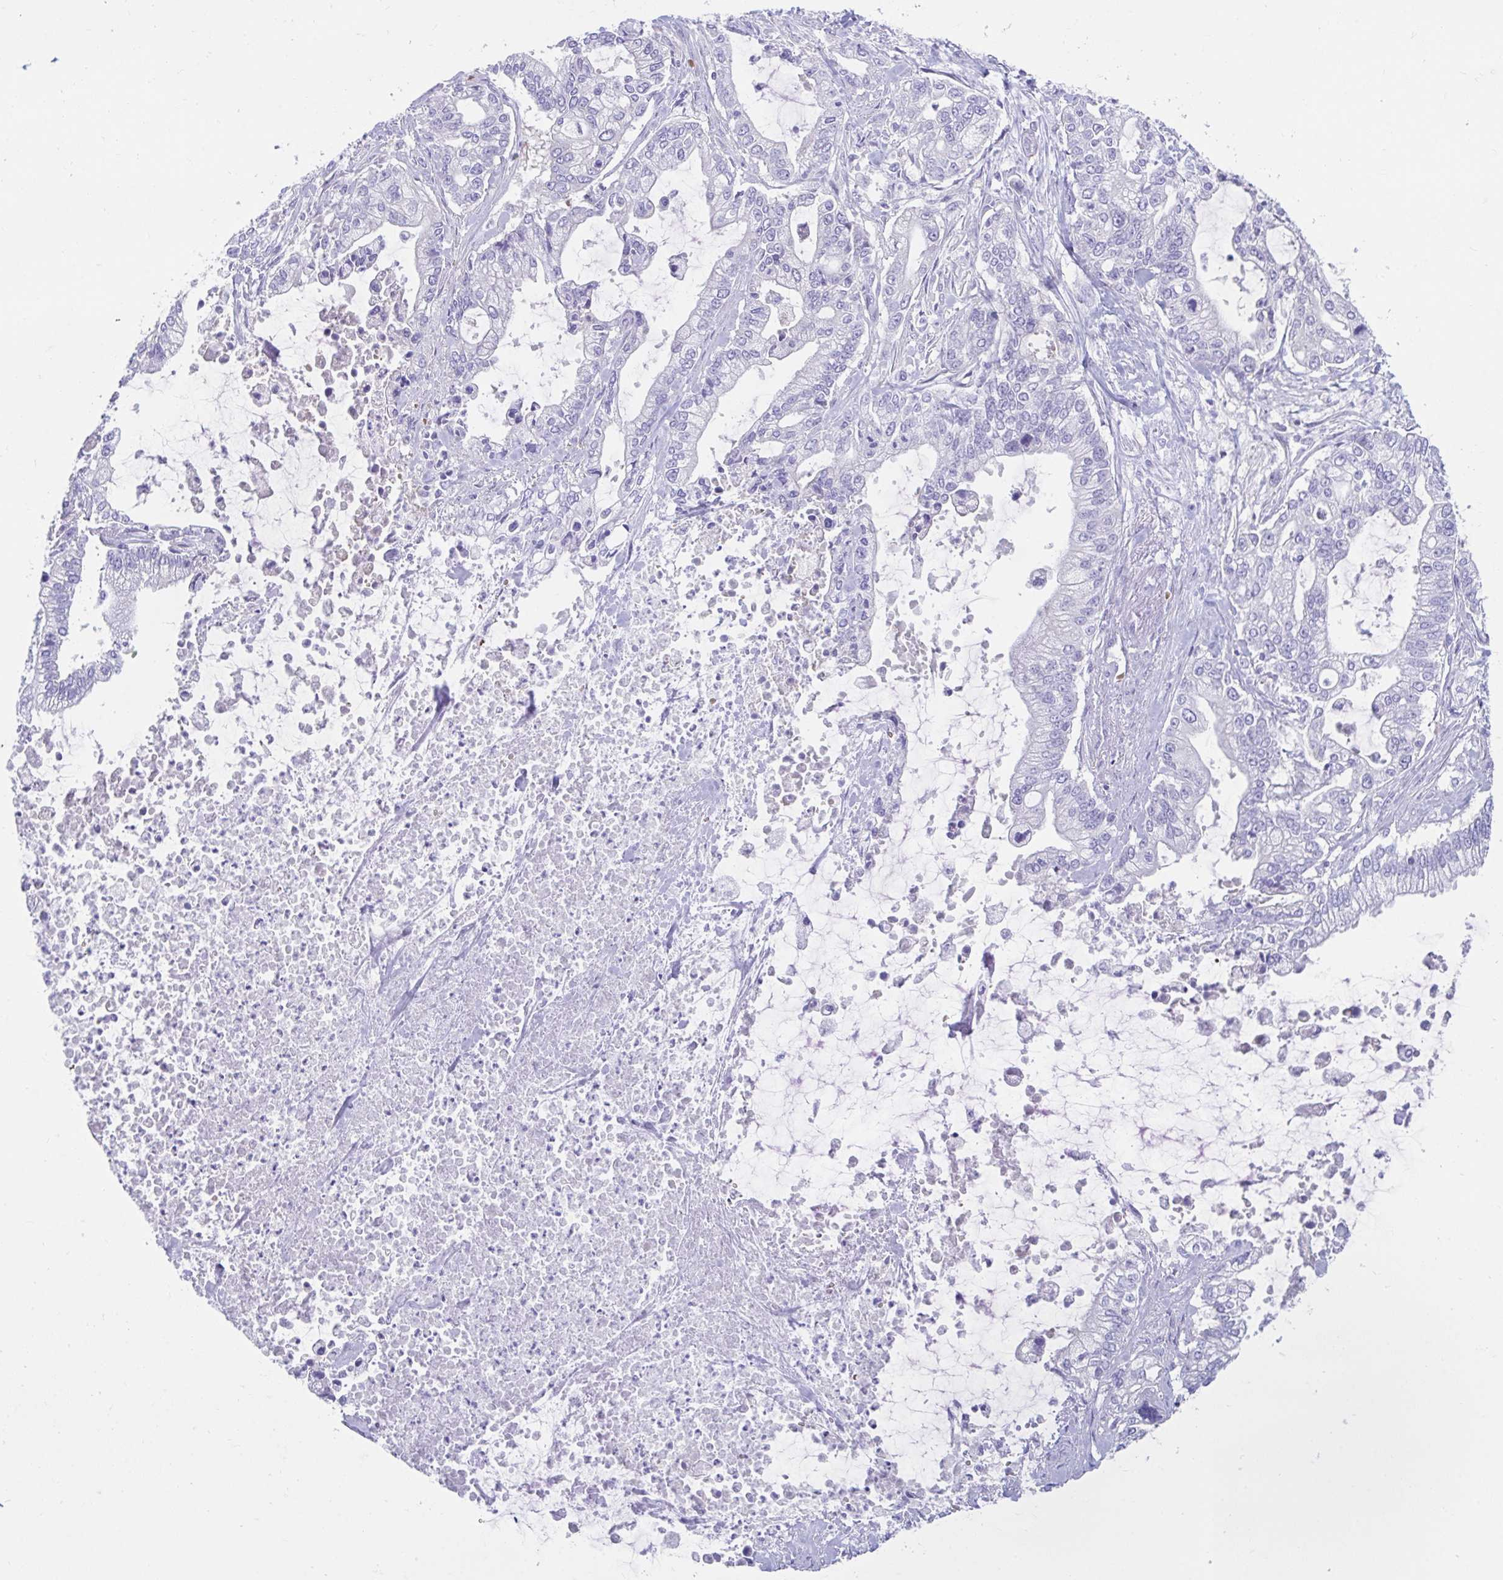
{"staining": {"intensity": "negative", "quantity": "none", "location": "none"}, "tissue": "pancreatic cancer", "cell_type": "Tumor cells", "image_type": "cancer", "snomed": [{"axis": "morphology", "description": "Adenocarcinoma, NOS"}, {"axis": "topography", "description": "Pancreas"}], "caption": "Immunohistochemistry photomicrograph of neoplastic tissue: pancreatic cancer (adenocarcinoma) stained with DAB exhibits no significant protein expression in tumor cells. (DAB IHC visualized using brightfield microscopy, high magnification).", "gene": "TTC30B", "patient": {"sex": "male", "age": 69}}